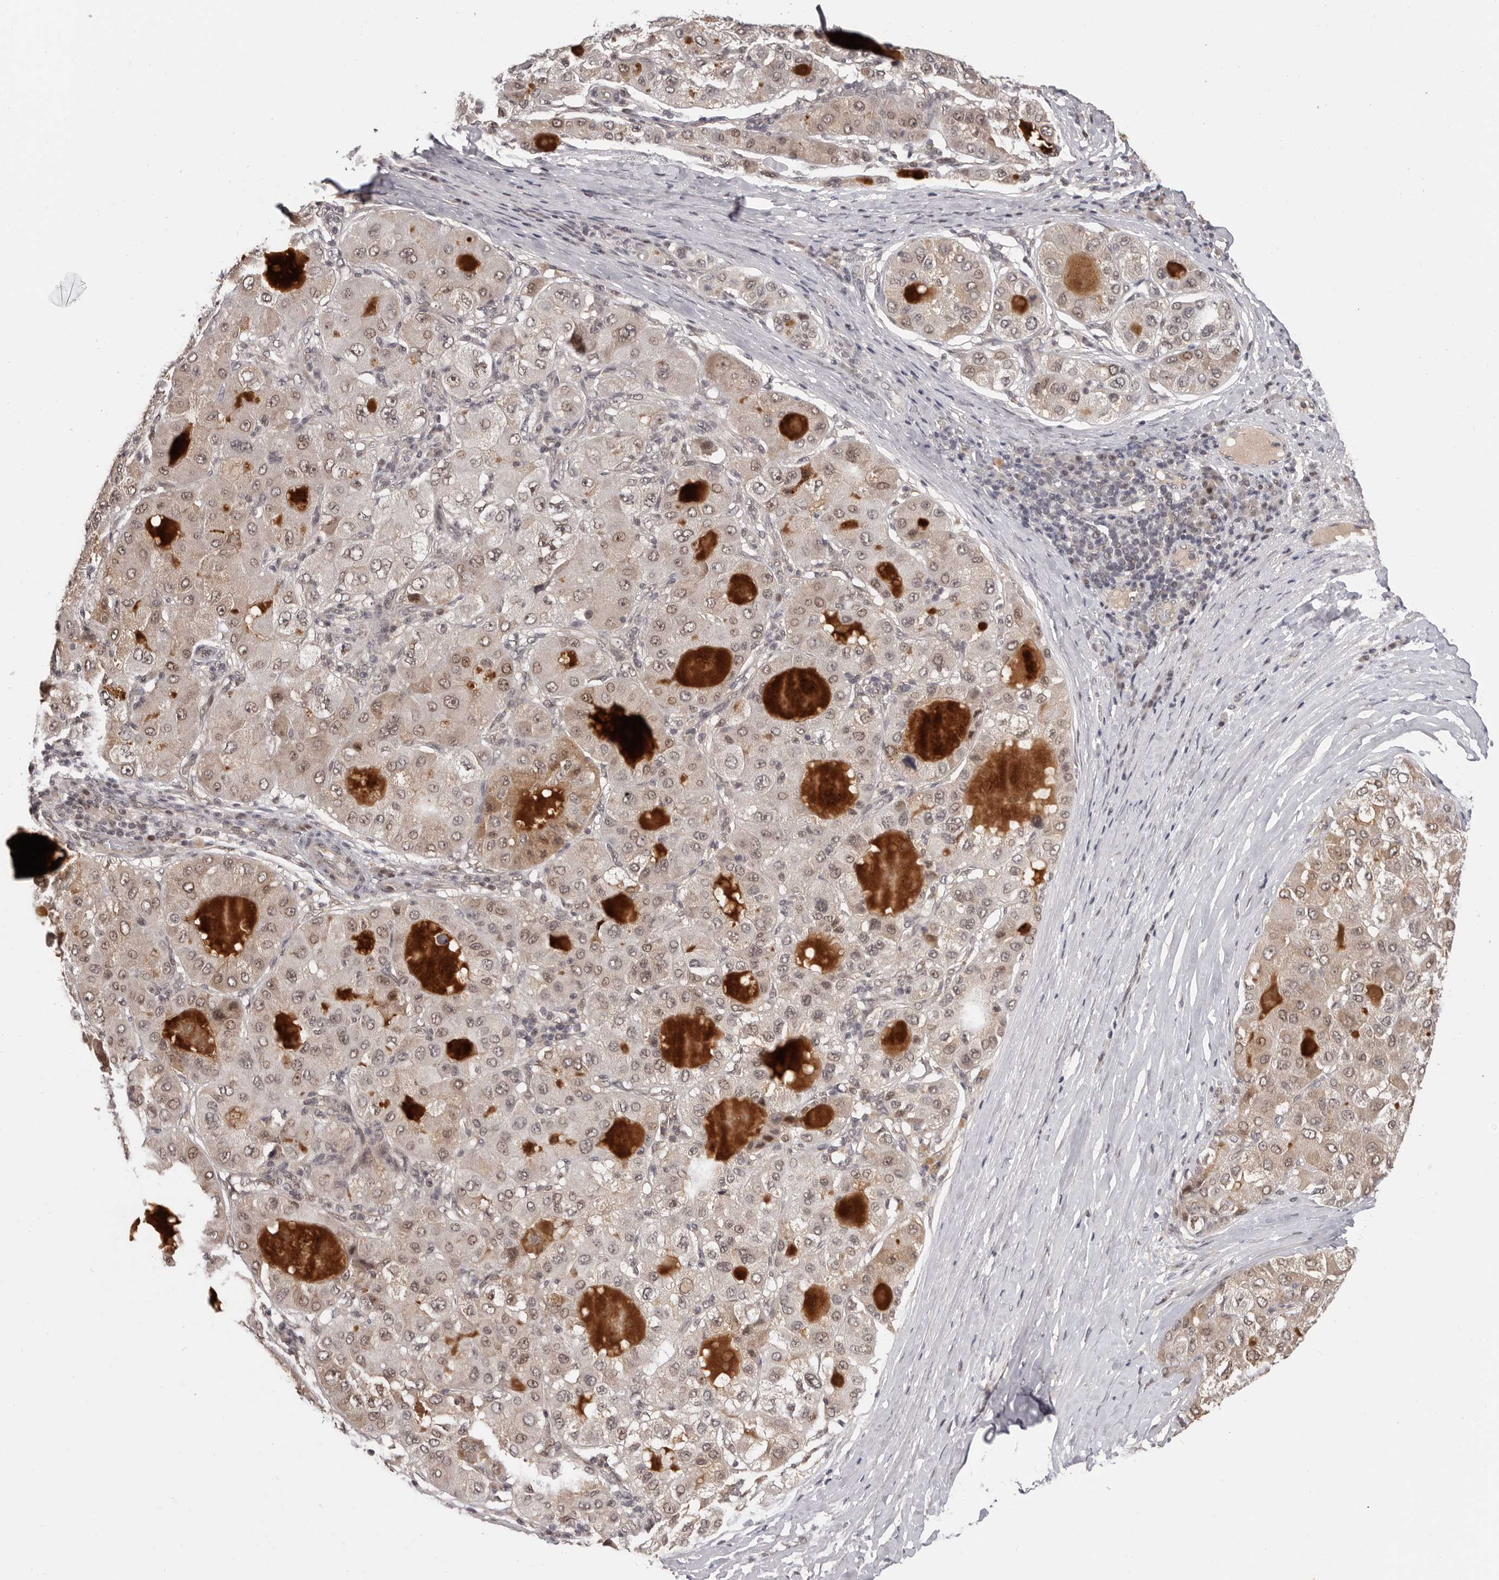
{"staining": {"intensity": "weak", "quantity": ">75%", "location": "cytoplasmic/membranous,nuclear"}, "tissue": "liver cancer", "cell_type": "Tumor cells", "image_type": "cancer", "snomed": [{"axis": "morphology", "description": "Carcinoma, Hepatocellular, NOS"}, {"axis": "topography", "description": "Liver"}], "caption": "High-power microscopy captured an immunohistochemistry (IHC) micrograph of liver cancer (hepatocellular carcinoma), revealing weak cytoplasmic/membranous and nuclear positivity in about >75% of tumor cells.", "gene": "TBX5", "patient": {"sex": "male", "age": 80}}